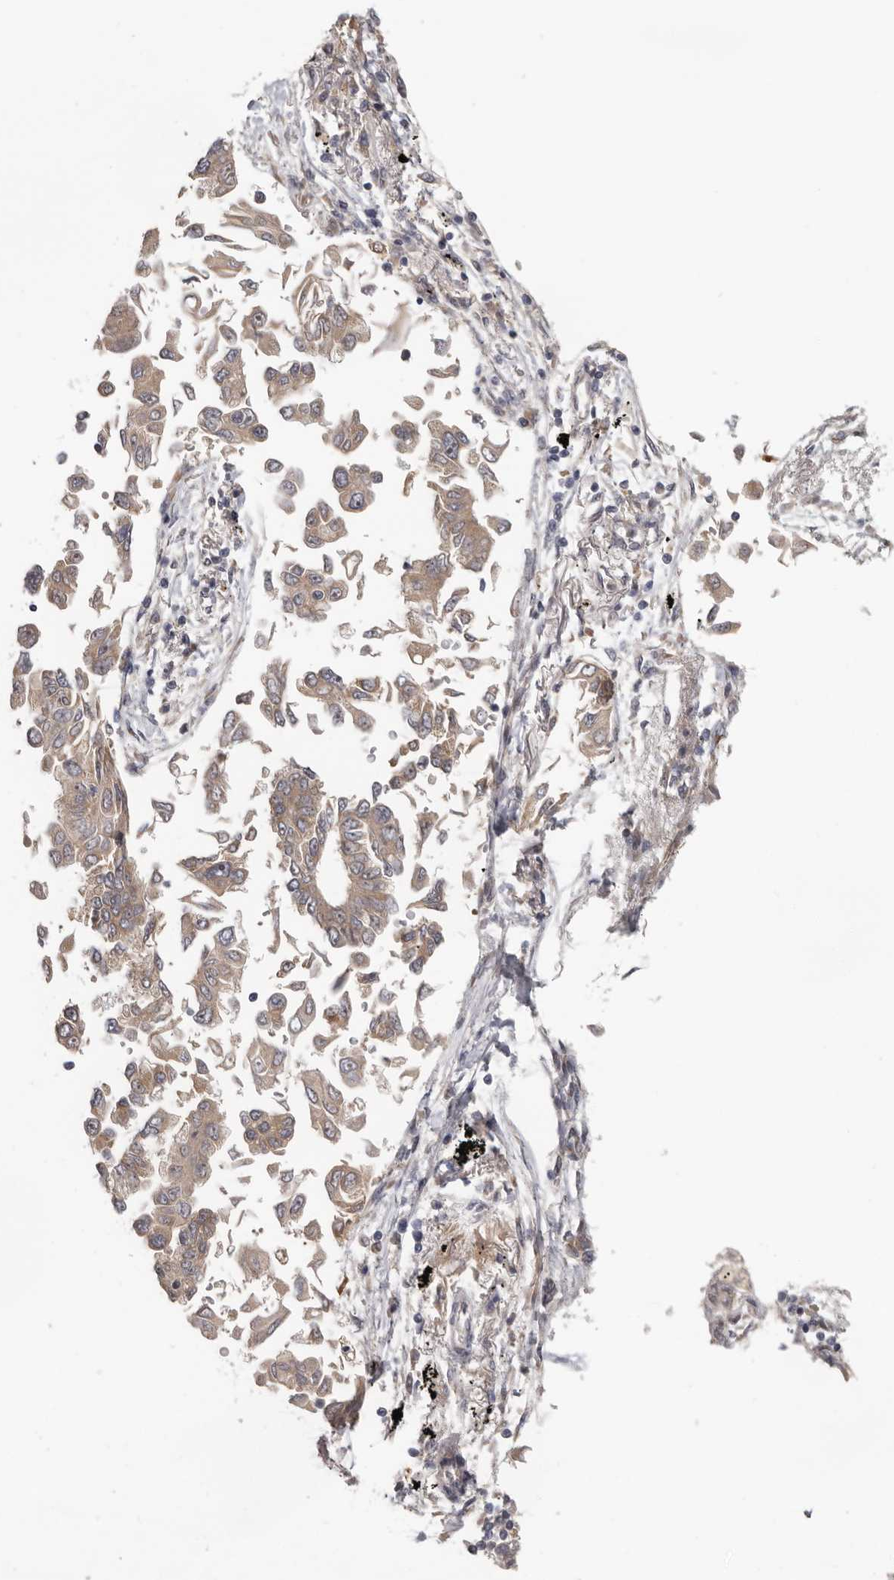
{"staining": {"intensity": "weak", "quantity": ">75%", "location": "cytoplasmic/membranous"}, "tissue": "lung cancer", "cell_type": "Tumor cells", "image_type": "cancer", "snomed": [{"axis": "morphology", "description": "Adenocarcinoma, NOS"}, {"axis": "topography", "description": "Lung"}], "caption": "Adenocarcinoma (lung) was stained to show a protein in brown. There is low levels of weak cytoplasmic/membranous staining in about >75% of tumor cells.", "gene": "HINT3", "patient": {"sex": "female", "age": 67}}